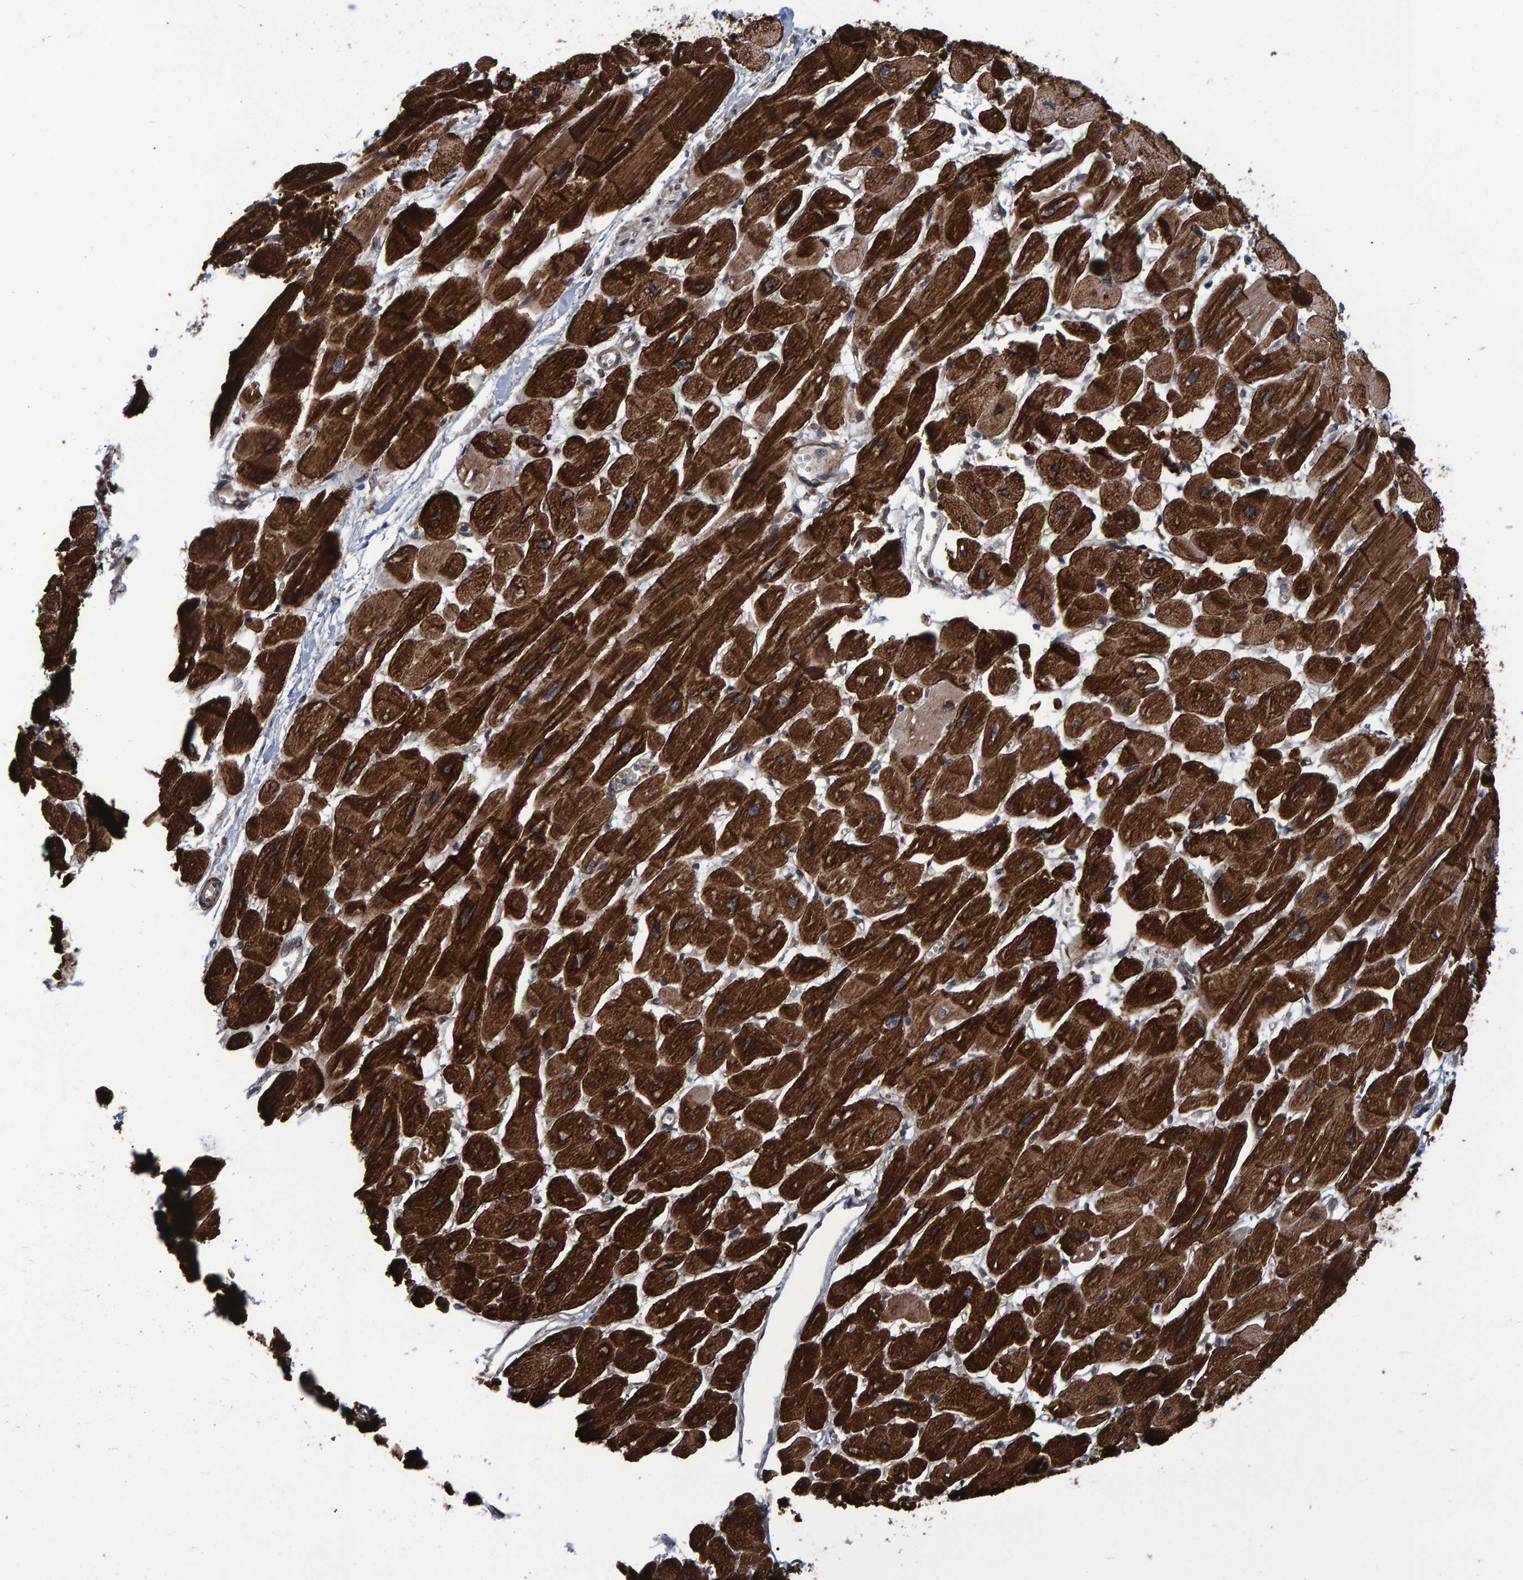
{"staining": {"intensity": "strong", "quantity": ">75%", "location": "cytoplasmic/membranous"}, "tissue": "heart muscle", "cell_type": "Cardiomyocytes", "image_type": "normal", "snomed": [{"axis": "morphology", "description": "Normal tissue, NOS"}, {"axis": "topography", "description": "Heart"}], "caption": "This is a micrograph of immunohistochemistry staining of unremarkable heart muscle, which shows strong positivity in the cytoplasmic/membranous of cardiomyocytes.", "gene": "ATP6V1H", "patient": {"sex": "female", "age": 54}}